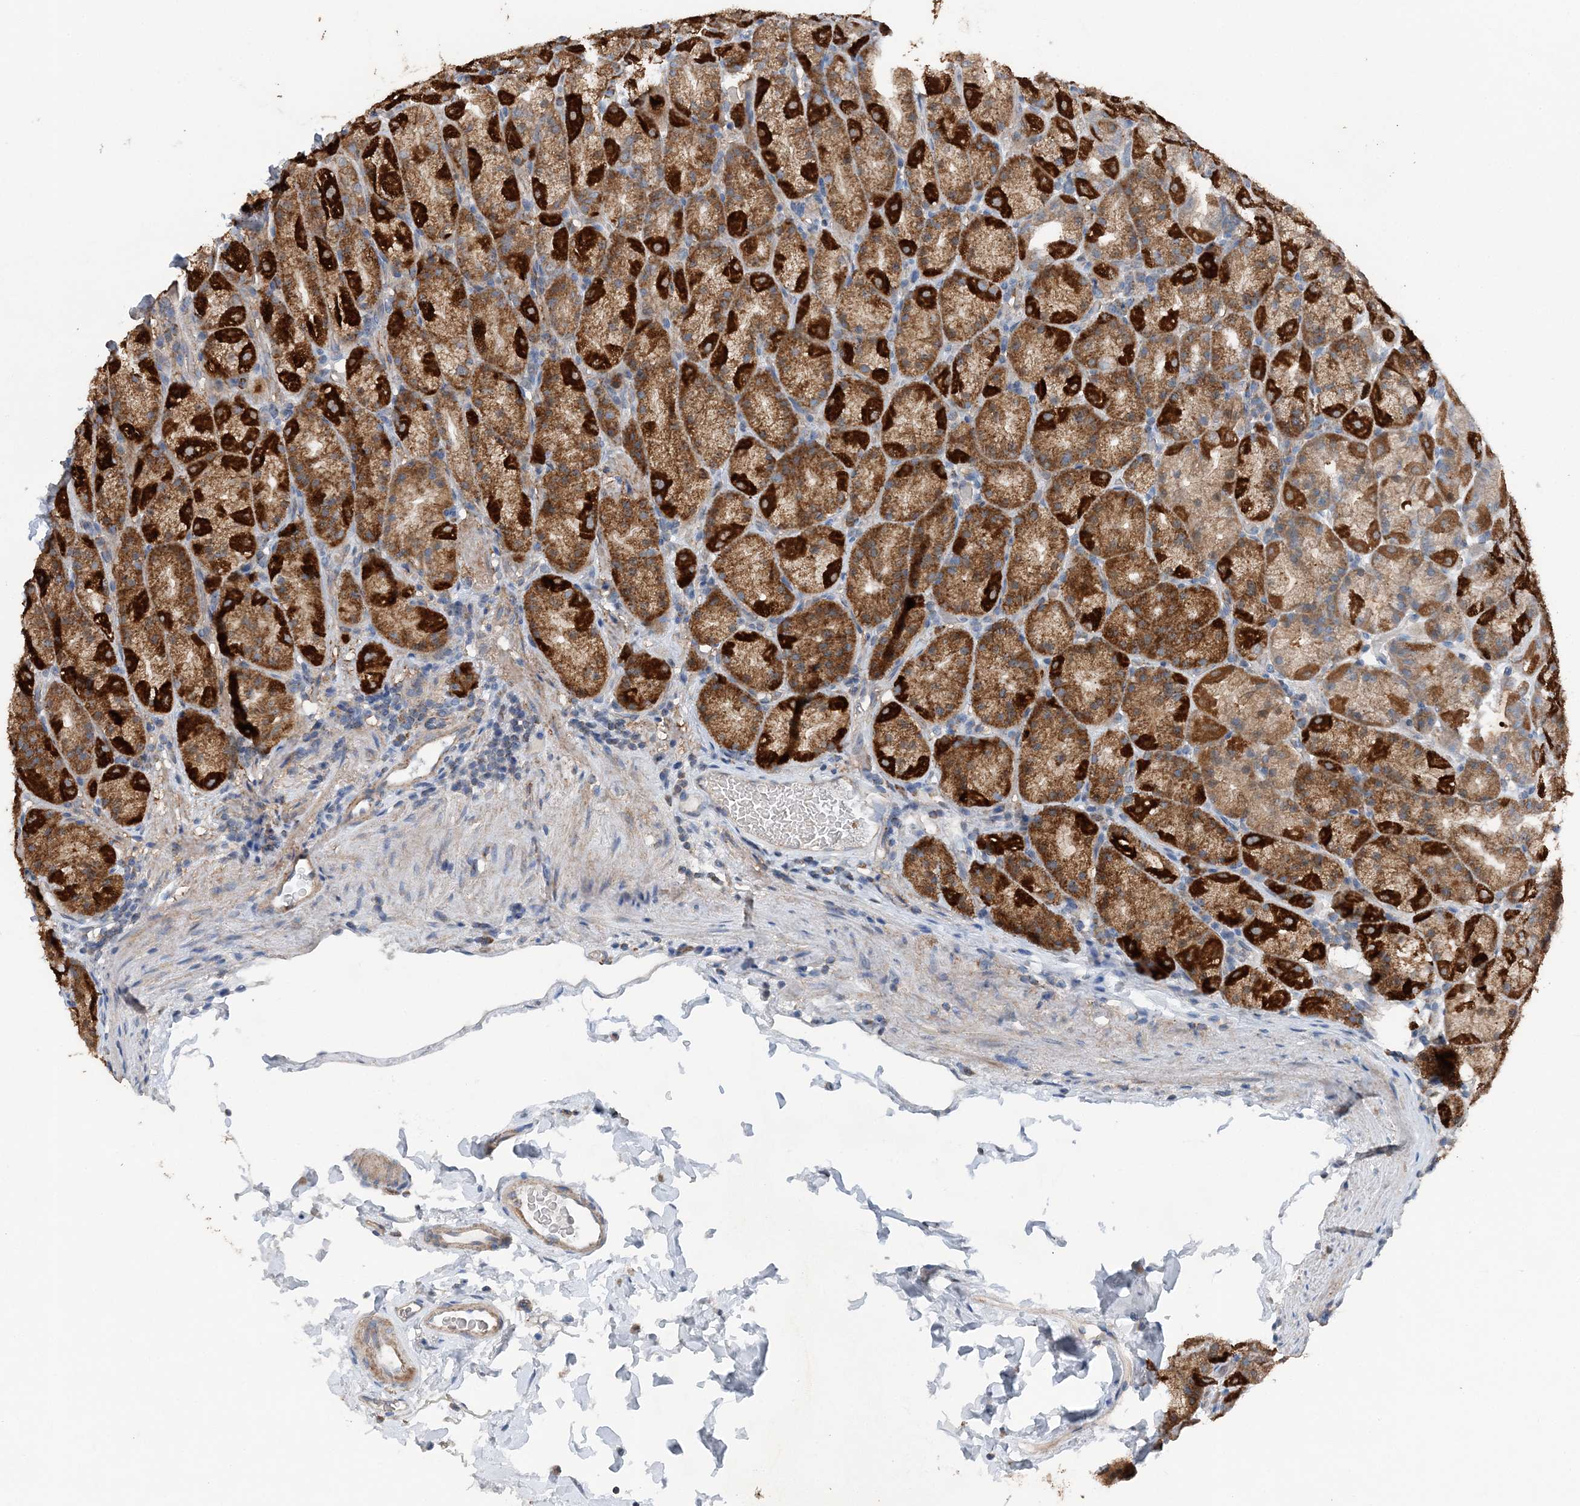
{"staining": {"intensity": "strong", "quantity": ">75%", "location": "cytoplasmic/membranous"}, "tissue": "stomach", "cell_type": "Glandular cells", "image_type": "normal", "snomed": [{"axis": "morphology", "description": "Normal tissue, NOS"}, {"axis": "topography", "description": "Stomach, upper"}], "caption": "Protein staining of unremarkable stomach exhibits strong cytoplasmic/membranous positivity in about >75% of glandular cells. The staining was performed using DAB (3,3'-diaminobenzidine), with brown indicating positive protein expression. Nuclei are stained blue with hematoxylin.", "gene": "SPRY2", "patient": {"sex": "male", "age": 68}}